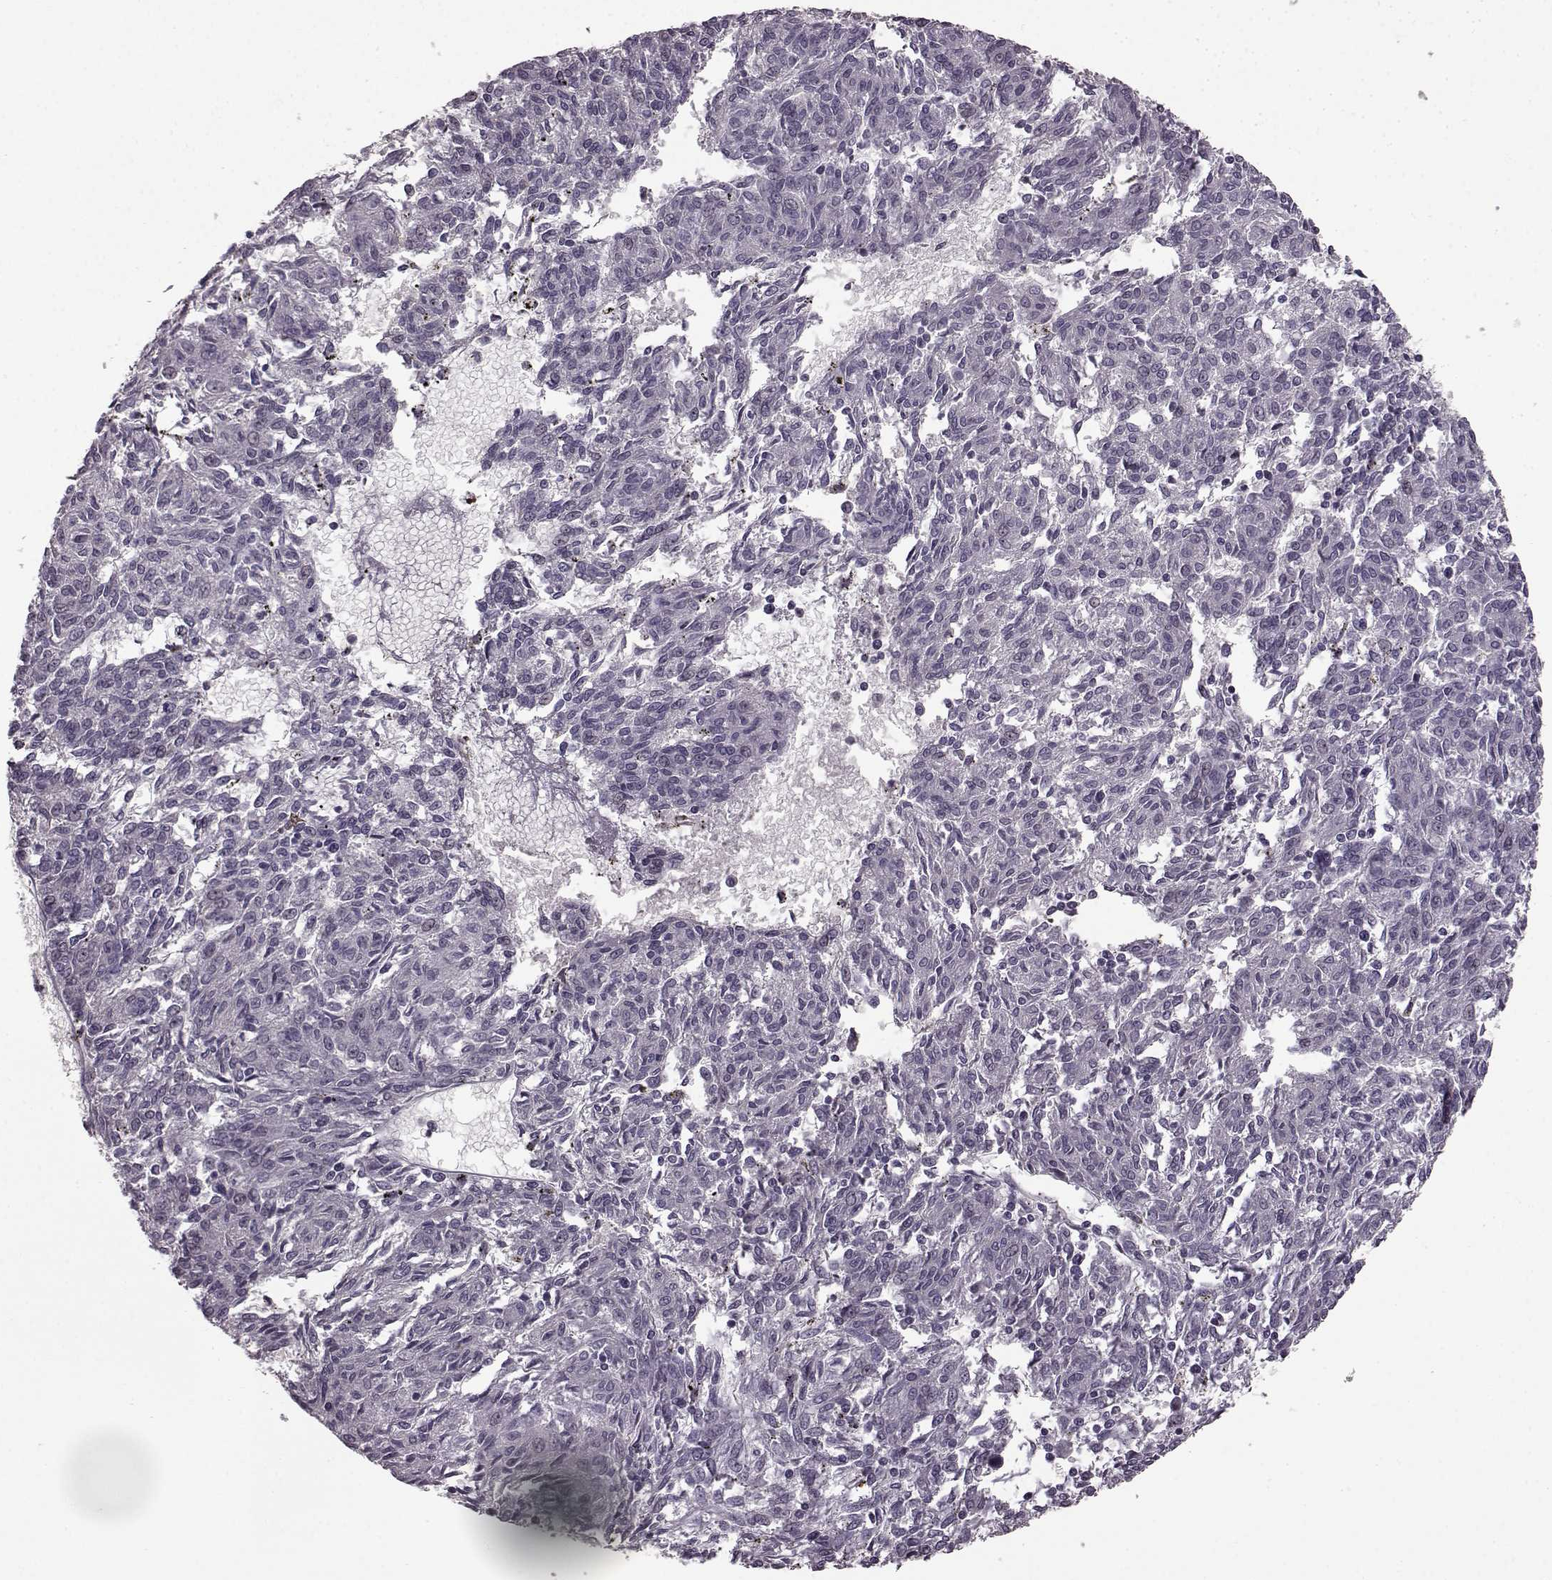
{"staining": {"intensity": "negative", "quantity": "none", "location": "none"}, "tissue": "melanoma", "cell_type": "Tumor cells", "image_type": "cancer", "snomed": [{"axis": "morphology", "description": "Malignant melanoma, NOS"}, {"axis": "topography", "description": "Skin"}], "caption": "DAB immunohistochemical staining of human melanoma exhibits no significant expression in tumor cells. Brightfield microscopy of immunohistochemistry stained with DAB (3,3'-diaminobenzidine) (brown) and hematoxylin (blue), captured at high magnification.", "gene": "LHB", "patient": {"sex": "female", "age": 72}}